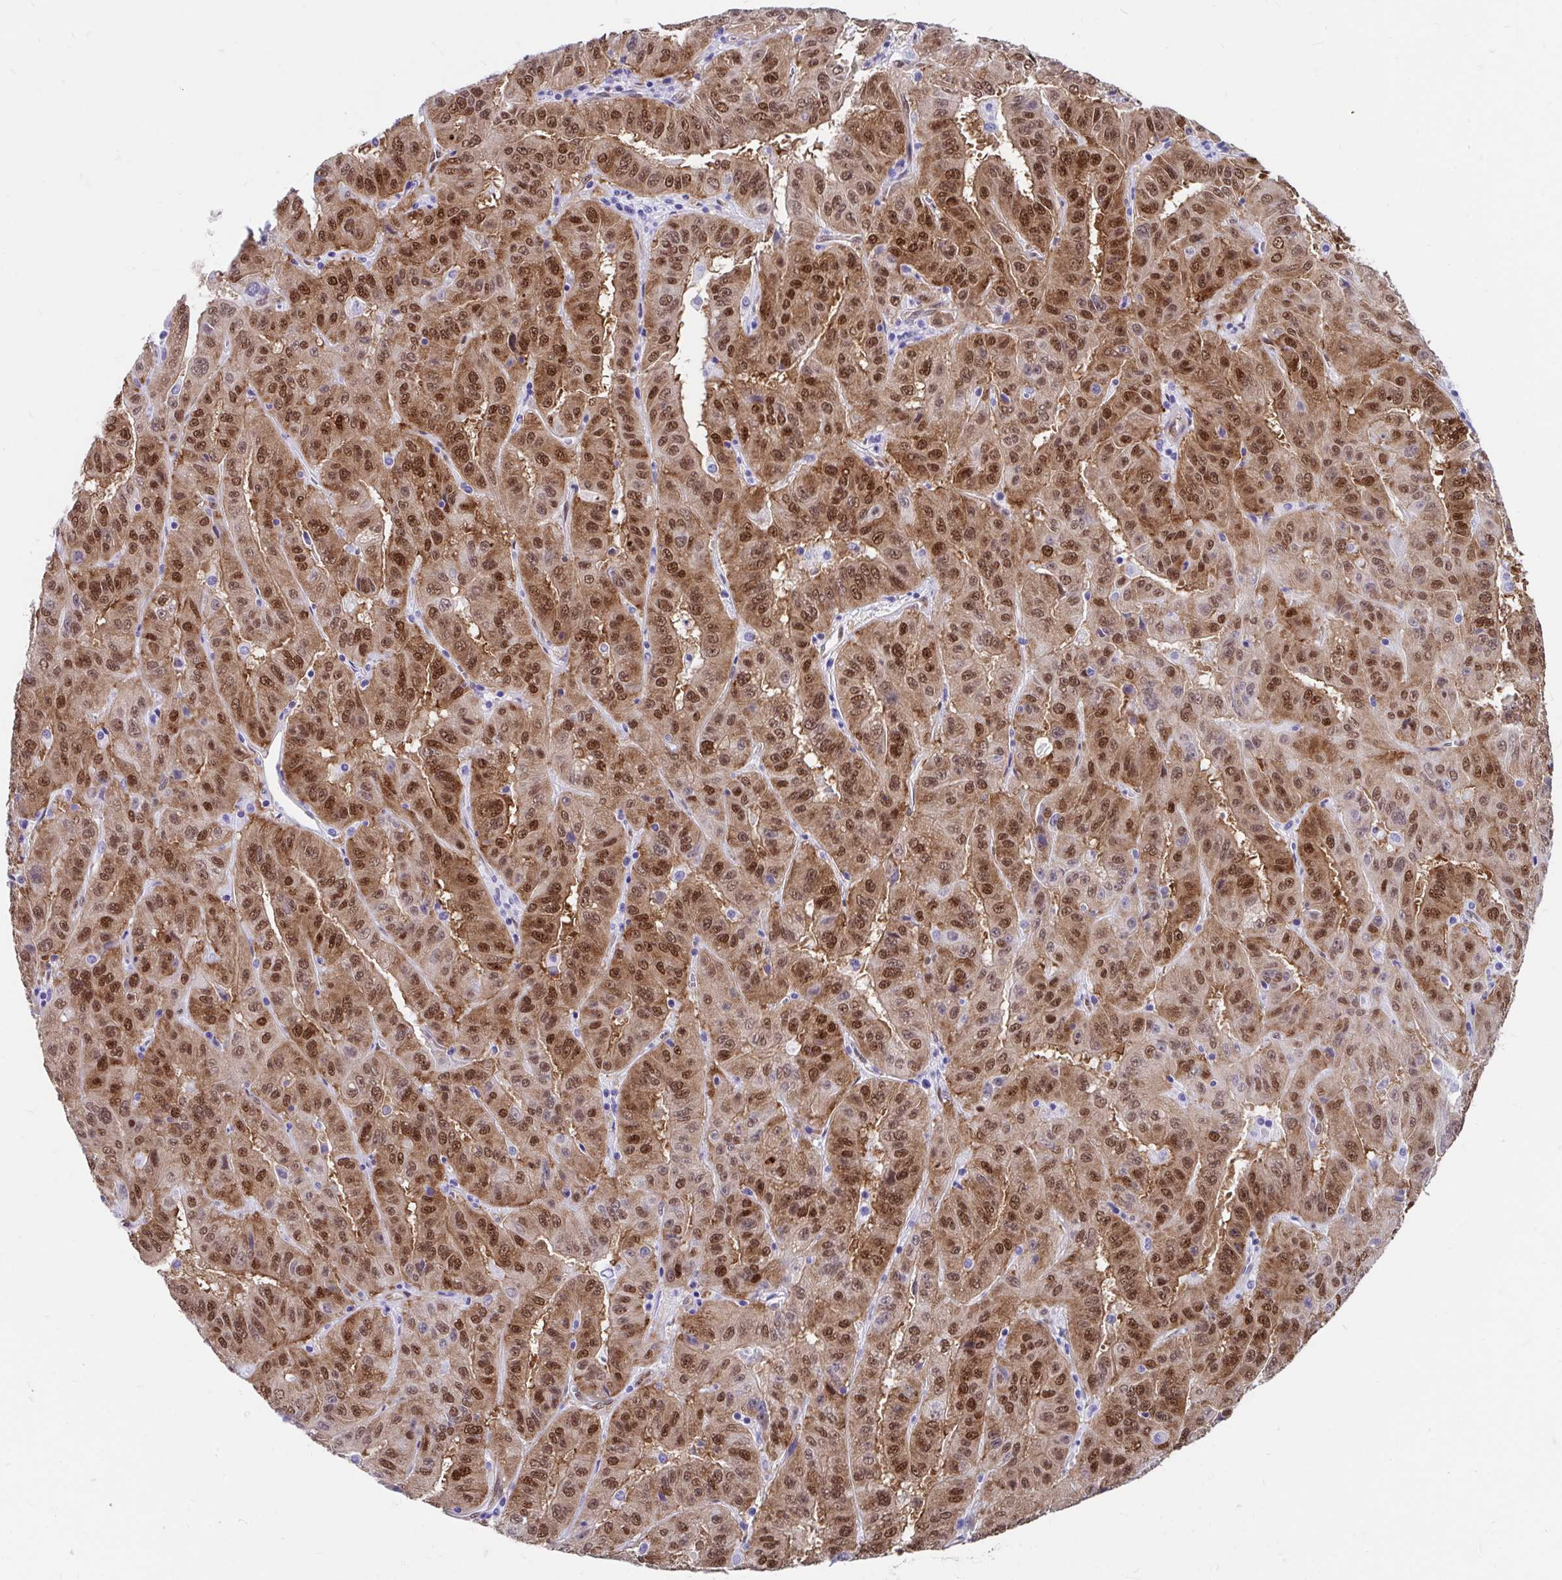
{"staining": {"intensity": "moderate", "quantity": ">75%", "location": "cytoplasmic/membranous,nuclear"}, "tissue": "pancreatic cancer", "cell_type": "Tumor cells", "image_type": "cancer", "snomed": [{"axis": "morphology", "description": "Adenocarcinoma, NOS"}, {"axis": "topography", "description": "Pancreas"}], "caption": "A brown stain highlights moderate cytoplasmic/membranous and nuclear positivity of a protein in human adenocarcinoma (pancreatic) tumor cells.", "gene": "RBPMS", "patient": {"sex": "male", "age": 63}}